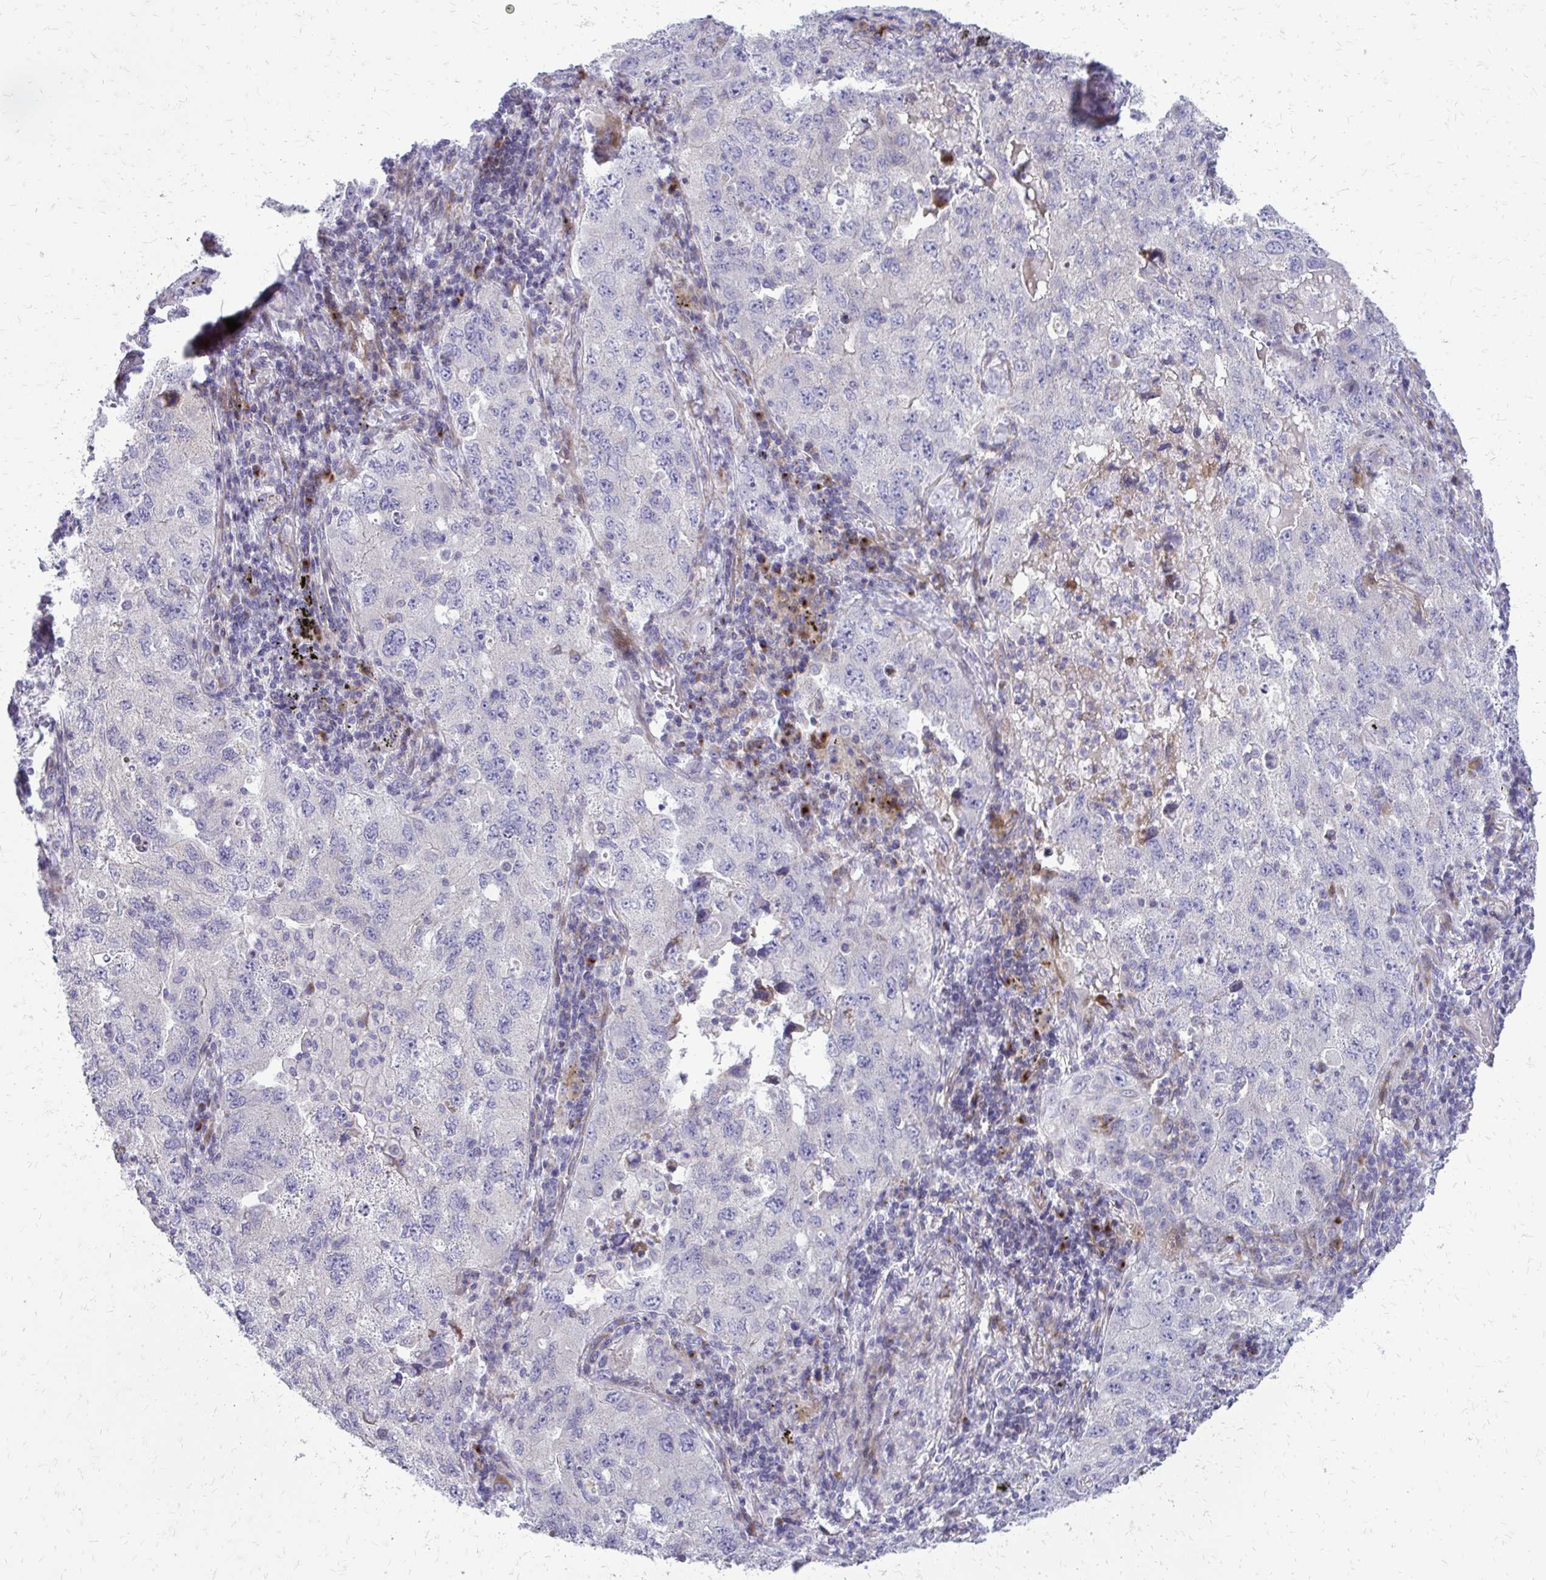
{"staining": {"intensity": "negative", "quantity": "none", "location": "none"}, "tissue": "lung cancer", "cell_type": "Tumor cells", "image_type": "cancer", "snomed": [{"axis": "morphology", "description": "Adenocarcinoma, NOS"}, {"axis": "topography", "description": "Lung"}], "caption": "Immunohistochemical staining of adenocarcinoma (lung) exhibits no significant positivity in tumor cells.", "gene": "FUNDC2", "patient": {"sex": "female", "age": 57}}